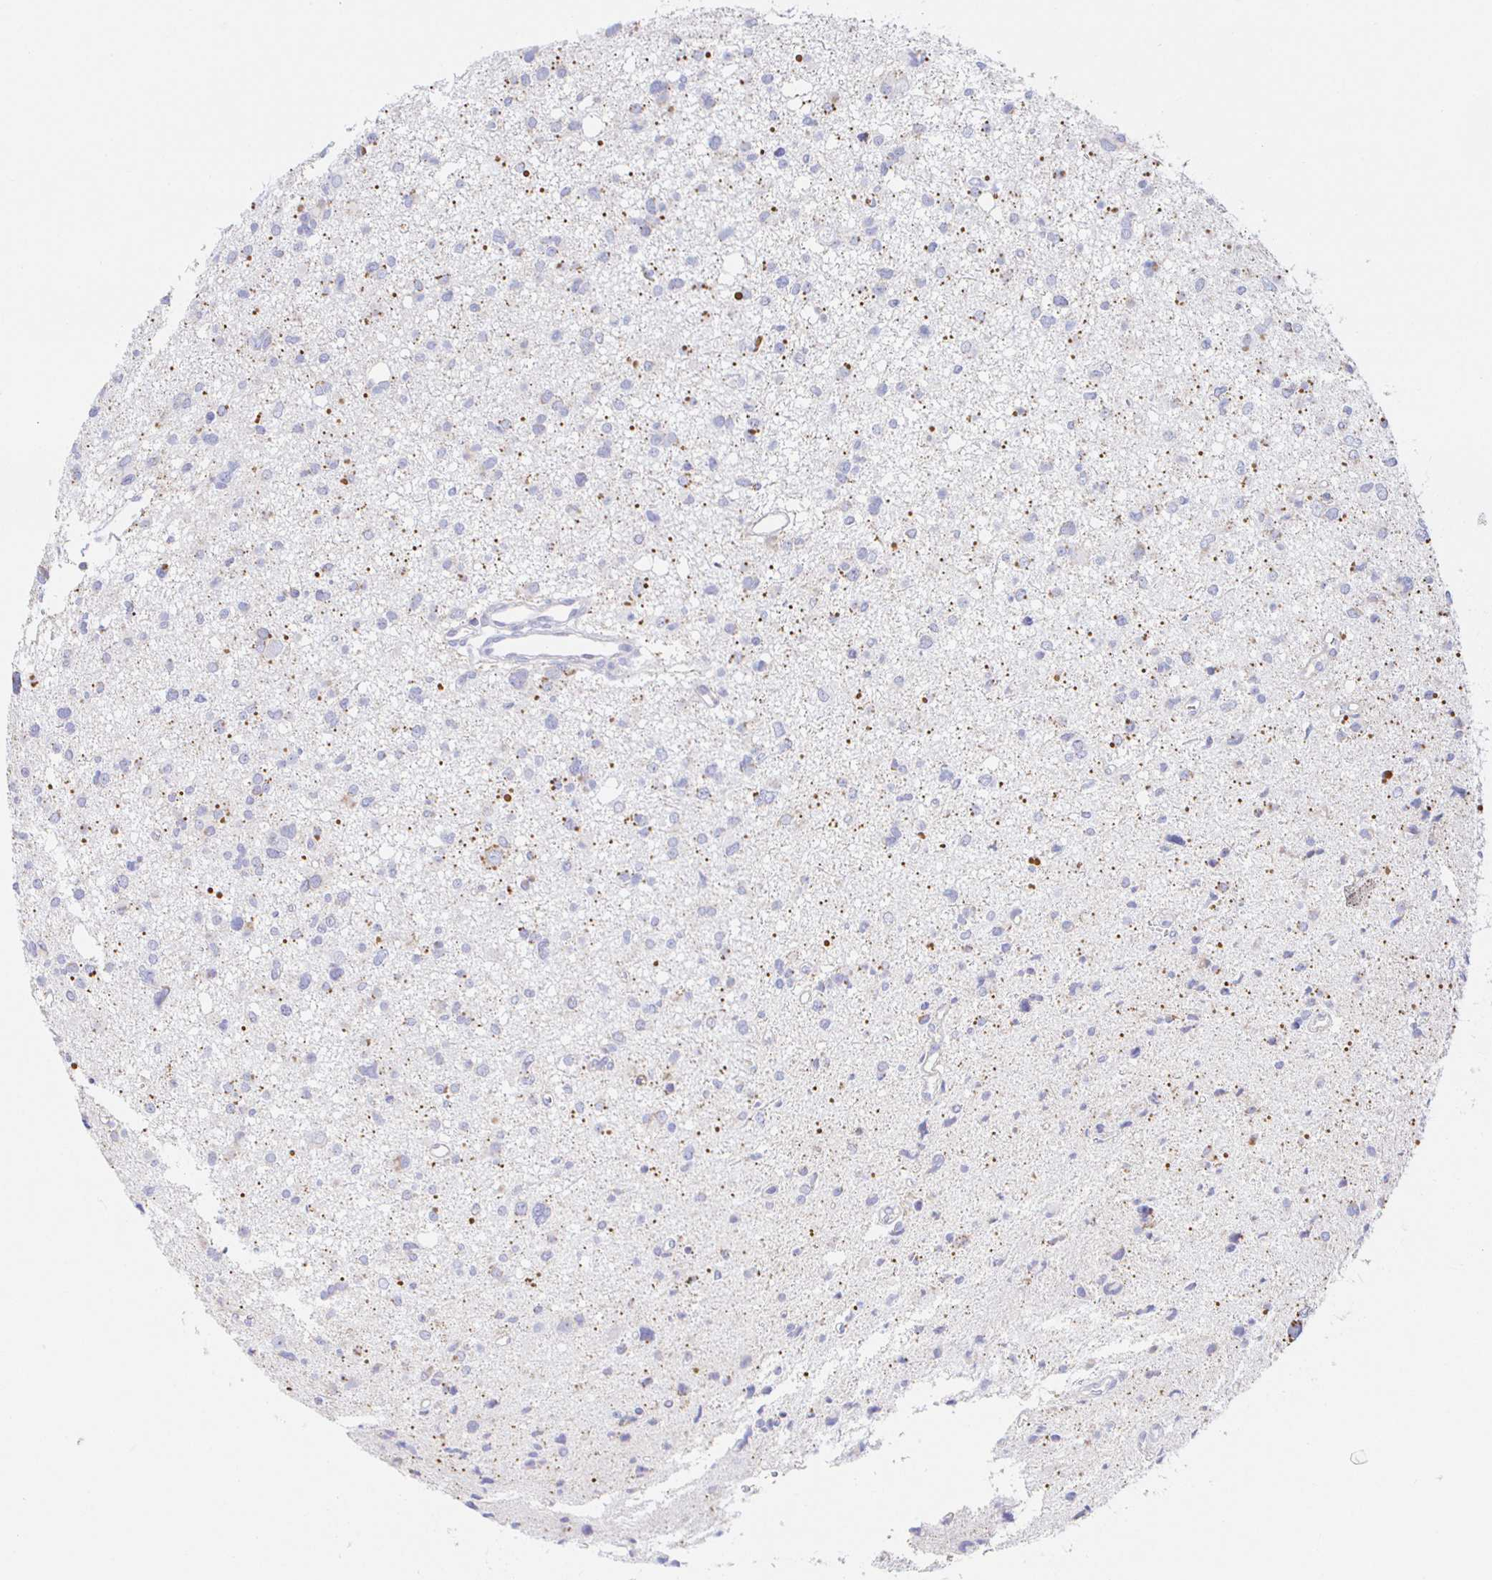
{"staining": {"intensity": "negative", "quantity": "none", "location": "none"}, "tissue": "glioma", "cell_type": "Tumor cells", "image_type": "cancer", "snomed": [{"axis": "morphology", "description": "Glioma, malignant, High grade"}, {"axis": "topography", "description": "Brain"}], "caption": "Tumor cells are negative for brown protein staining in glioma.", "gene": "SYNGR4", "patient": {"sex": "male", "age": 23}}